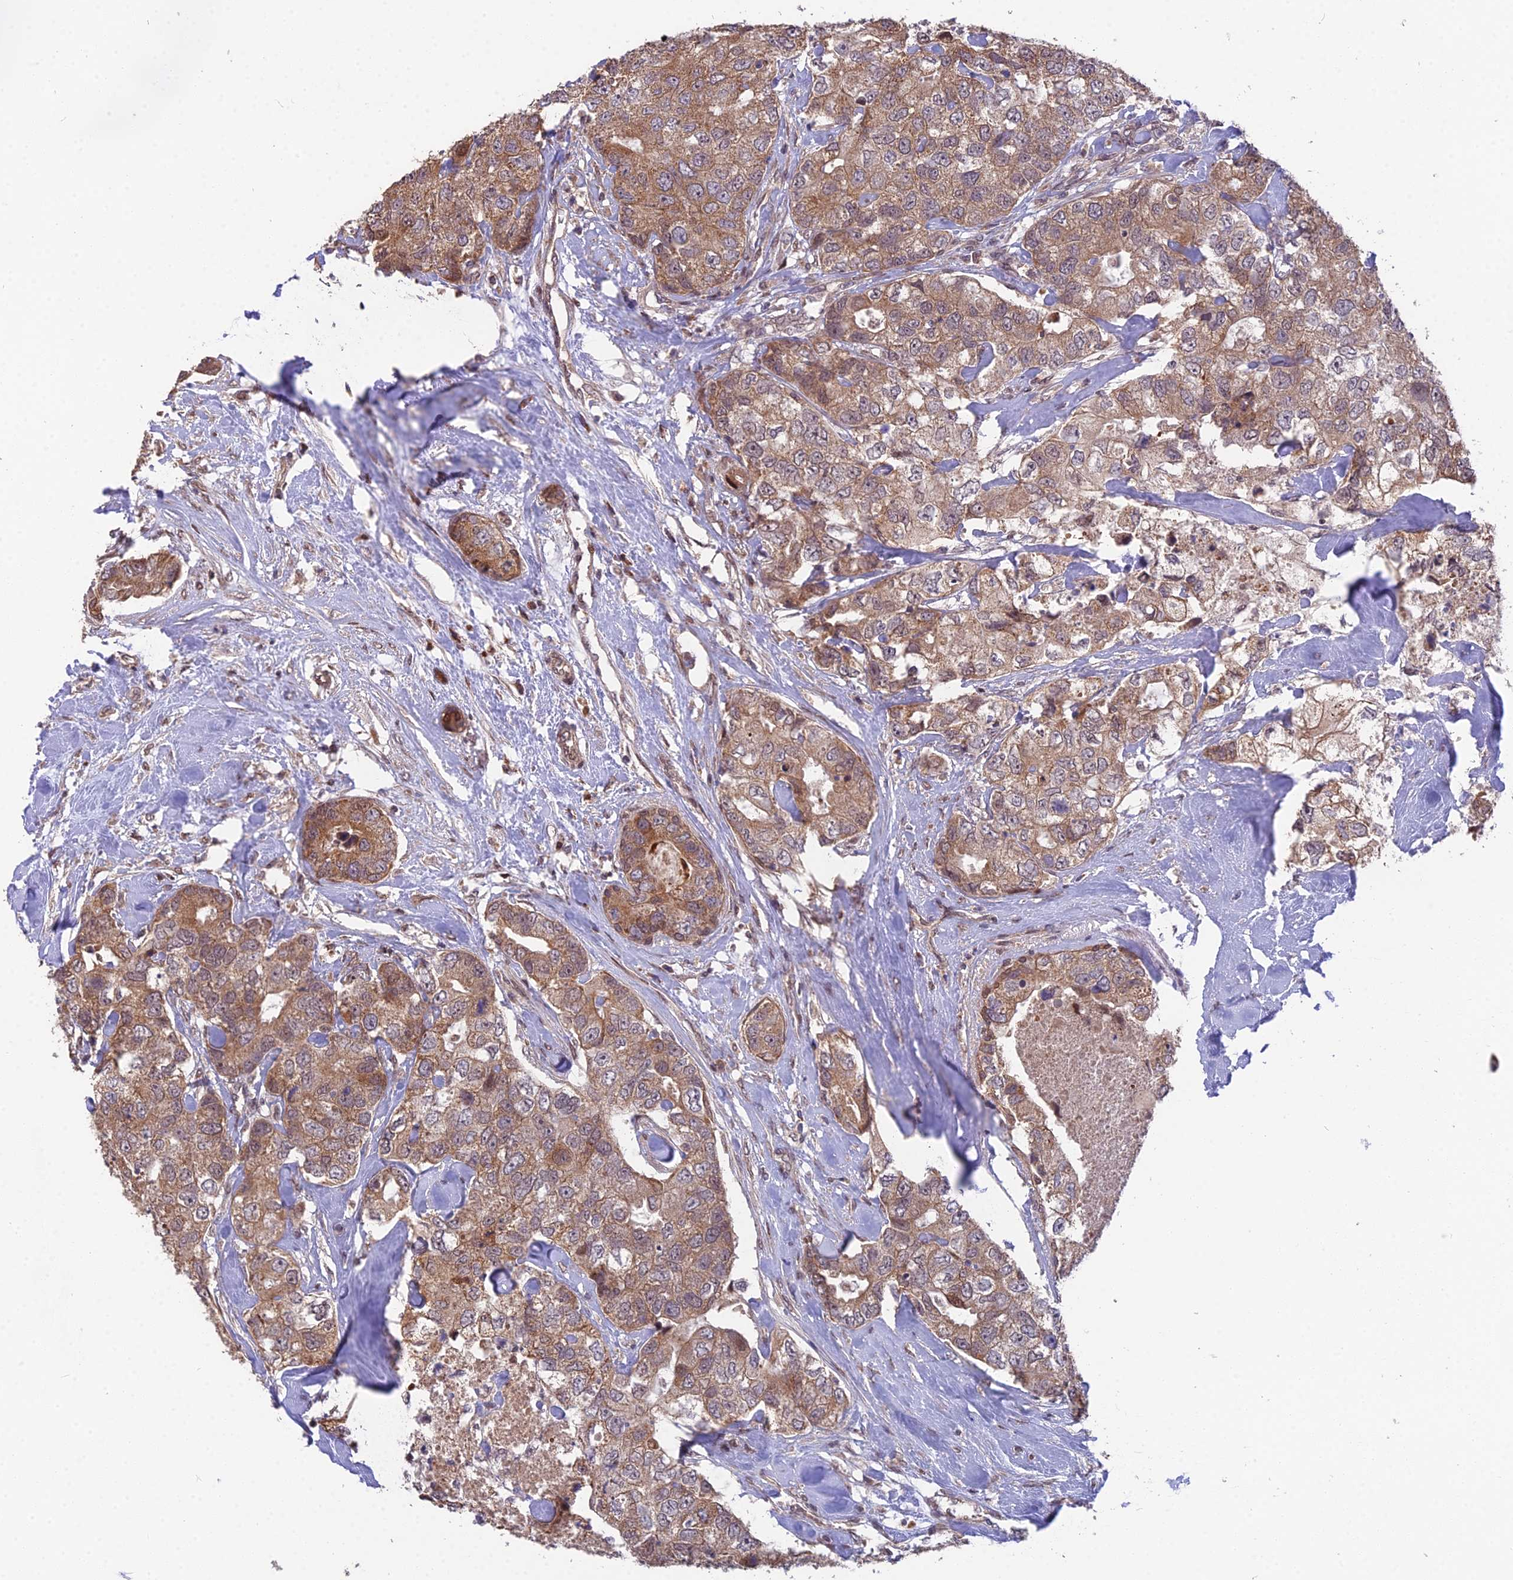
{"staining": {"intensity": "moderate", "quantity": ">75%", "location": "cytoplasmic/membranous"}, "tissue": "breast cancer", "cell_type": "Tumor cells", "image_type": "cancer", "snomed": [{"axis": "morphology", "description": "Duct carcinoma"}, {"axis": "topography", "description": "Breast"}], "caption": "Protein analysis of breast cancer tissue shows moderate cytoplasmic/membranous staining in approximately >75% of tumor cells. (brown staining indicates protein expression, while blue staining denotes nuclei).", "gene": "CYP2R1", "patient": {"sex": "female", "age": 62}}